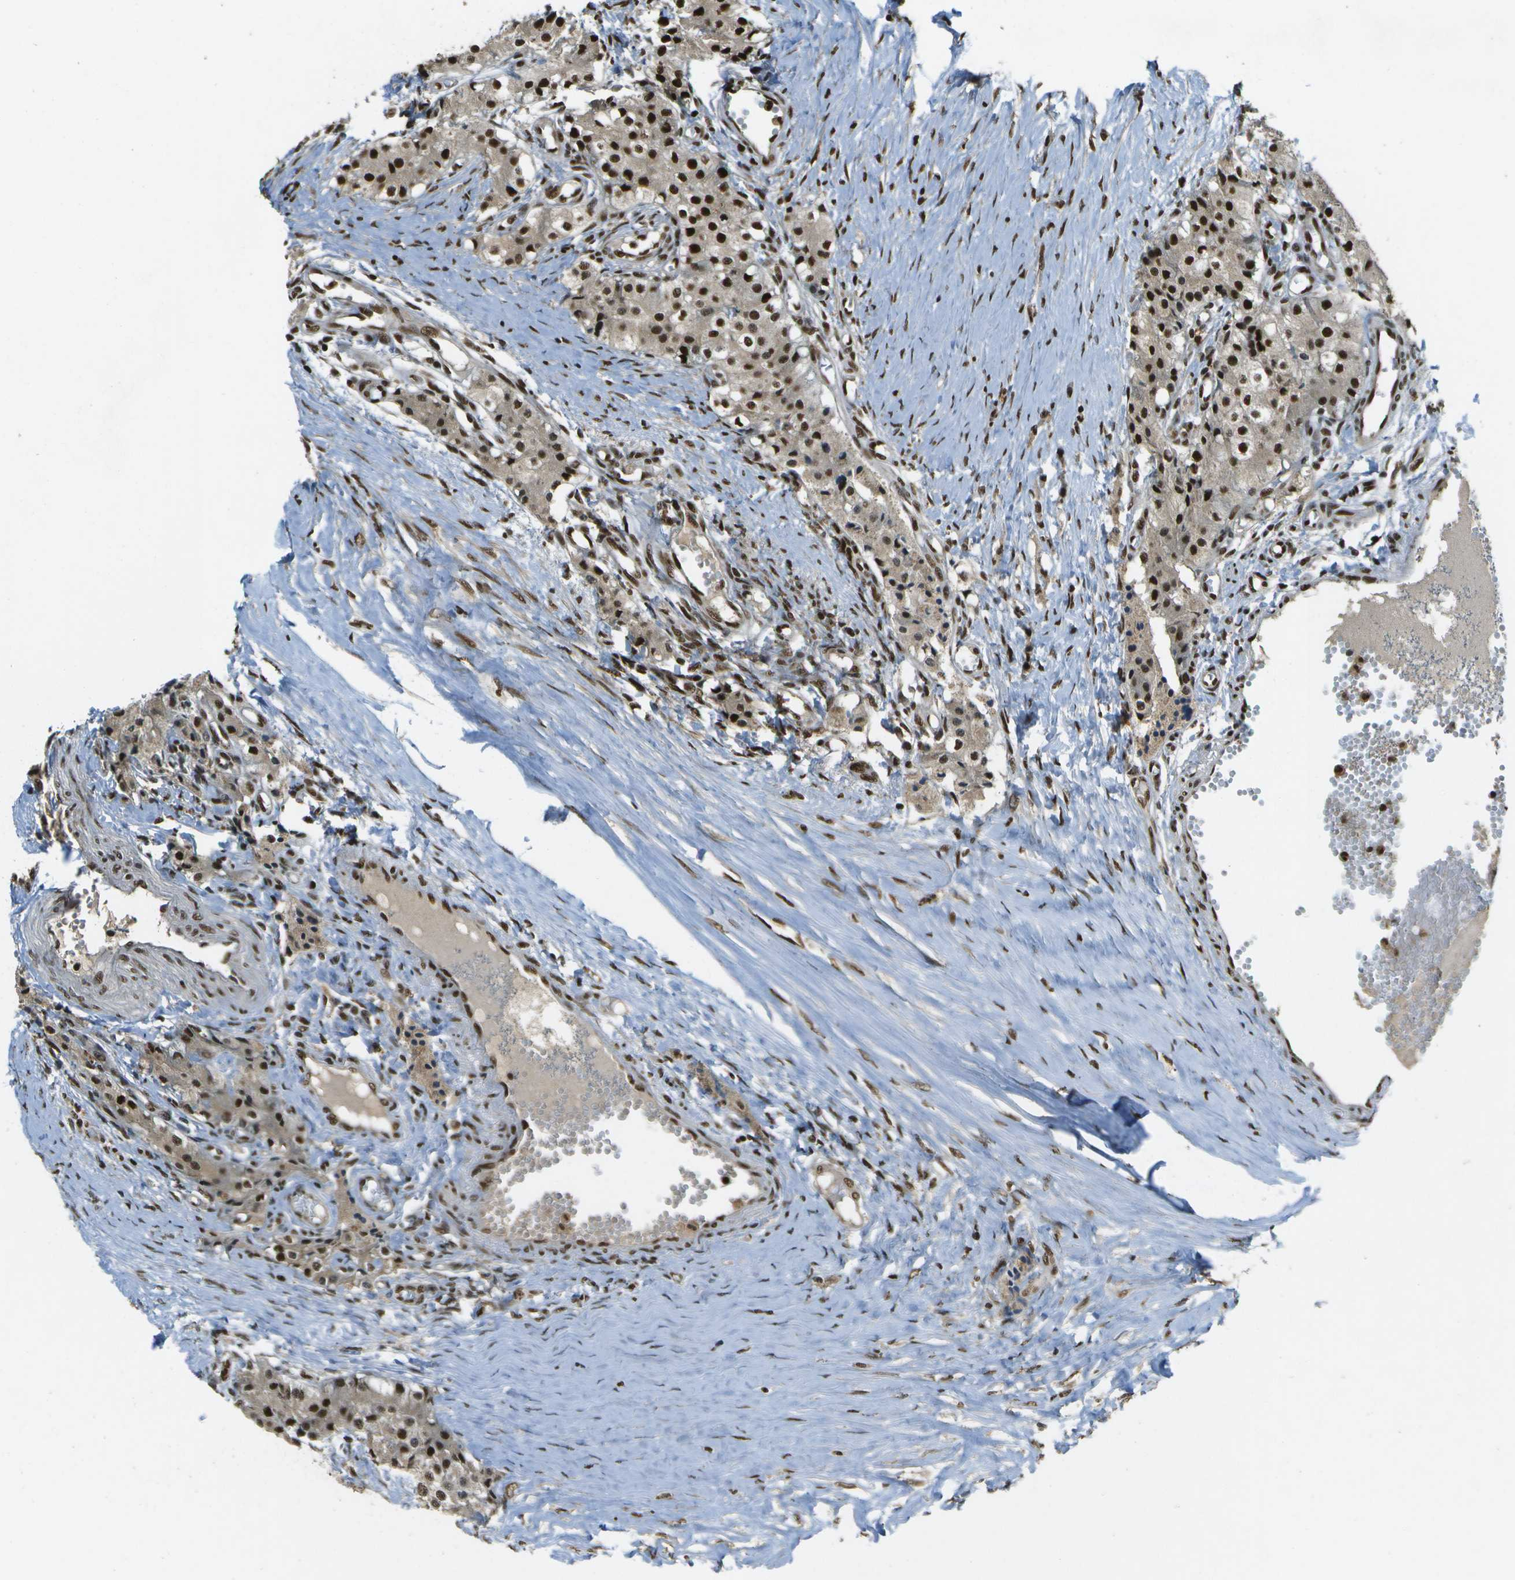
{"staining": {"intensity": "strong", "quantity": ">75%", "location": "nuclear"}, "tissue": "carcinoid", "cell_type": "Tumor cells", "image_type": "cancer", "snomed": [{"axis": "morphology", "description": "Carcinoid, malignant, NOS"}, {"axis": "topography", "description": "Colon"}], "caption": "IHC image of neoplastic tissue: human carcinoid (malignant) stained using immunohistochemistry (IHC) shows high levels of strong protein expression localized specifically in the nuclear of tumor cells, appearing as a nuclear brown color.", "gene": "GANC", "patient": {"sex": "female", "age": 52}}